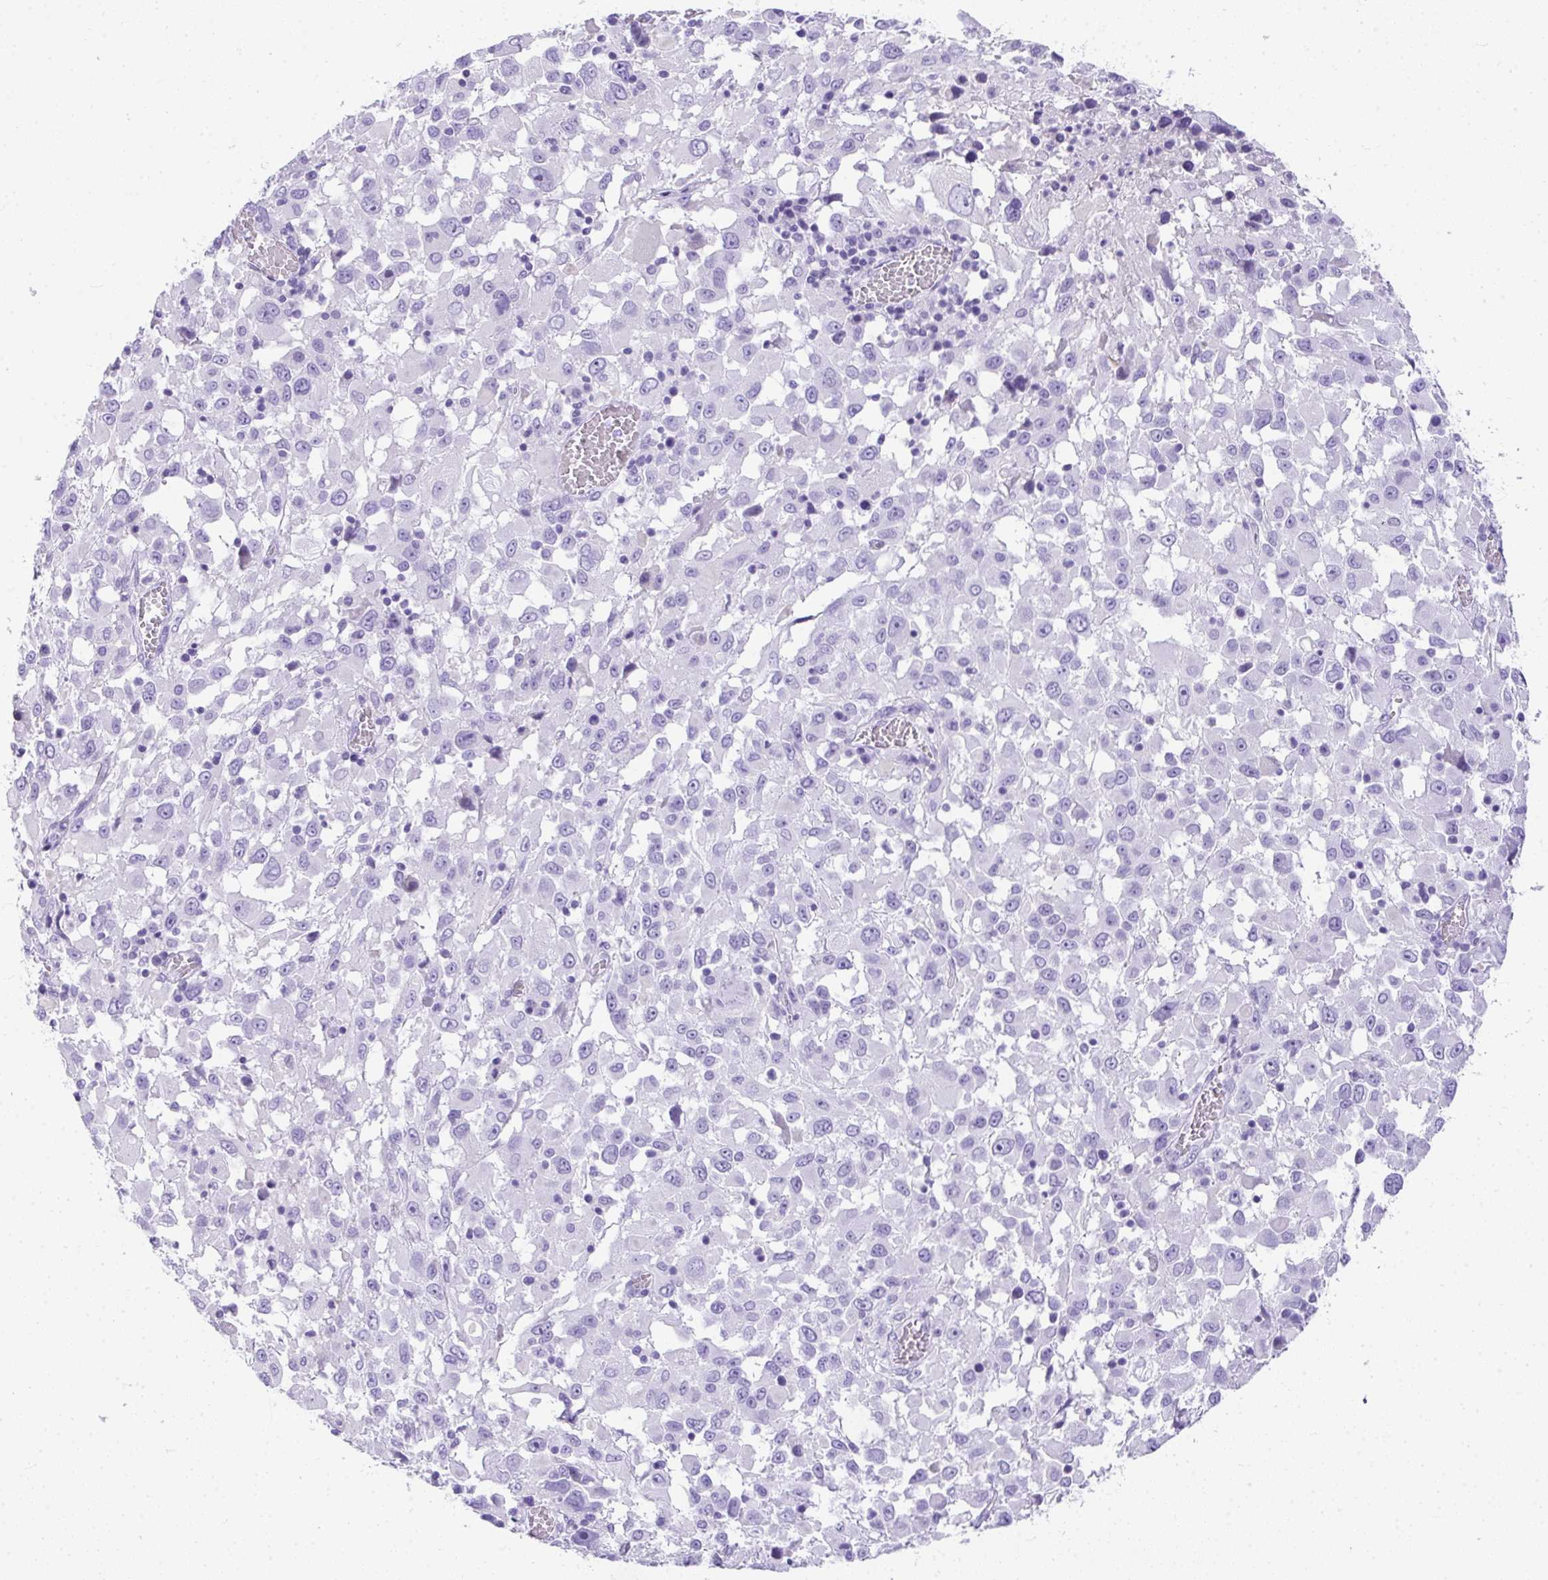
{"staining": {"intensity": "negative", "quantity": "none", "location": "none"}, "tissue": "melanoma", "cell_type": "Tumor cells", "image_type": "cancer", "snomed": [{"axis": "morphology", "description": "Malignant melanoma, Metastatic site"}, {"axis": "topography", "description": "Soft tissue"}], "caption": "The immunohistochemistry micrograph has no significant staining in tumor cells of malignant melanoma (metastatic site) tissue.", "gene": "AVIL", "patient": {"sex": "male", "age": 50}}